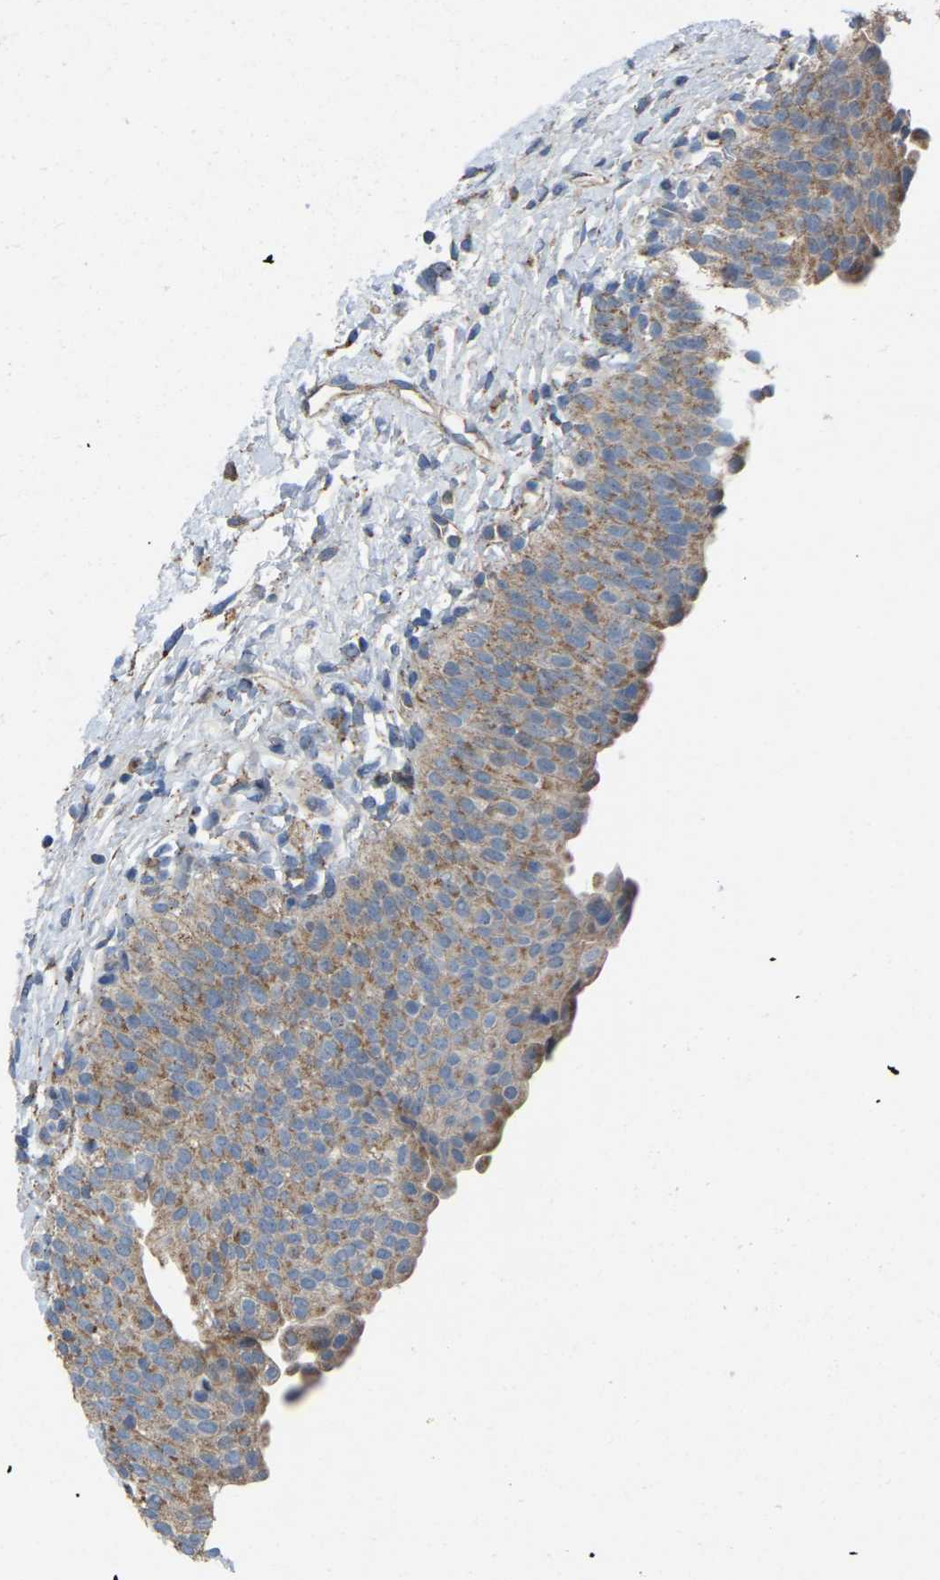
{"staining": {"intensity": "moderate", "quantity": ">75%", "location": "cytoplasmic/membranous"}, "tissue": "urinary bladder", "cell_type": "Urothelial cells", "image_type": "normal", "snomed": [{"axis": "morphology", "description": "Normal tissue, NOS"}, {"axis": "topography", "description": "Urinary bladder"}], "caption": "IHC of unremarkable urinary bladder reveals medium levels of moderate cytoplasmic/membranous positivity in about >75% of urothelial cells. The protein is shown in brown color, while the nuclei are stained blue.", "gene": "BCL10", "patient": {"sex": "male", "age": 55}}